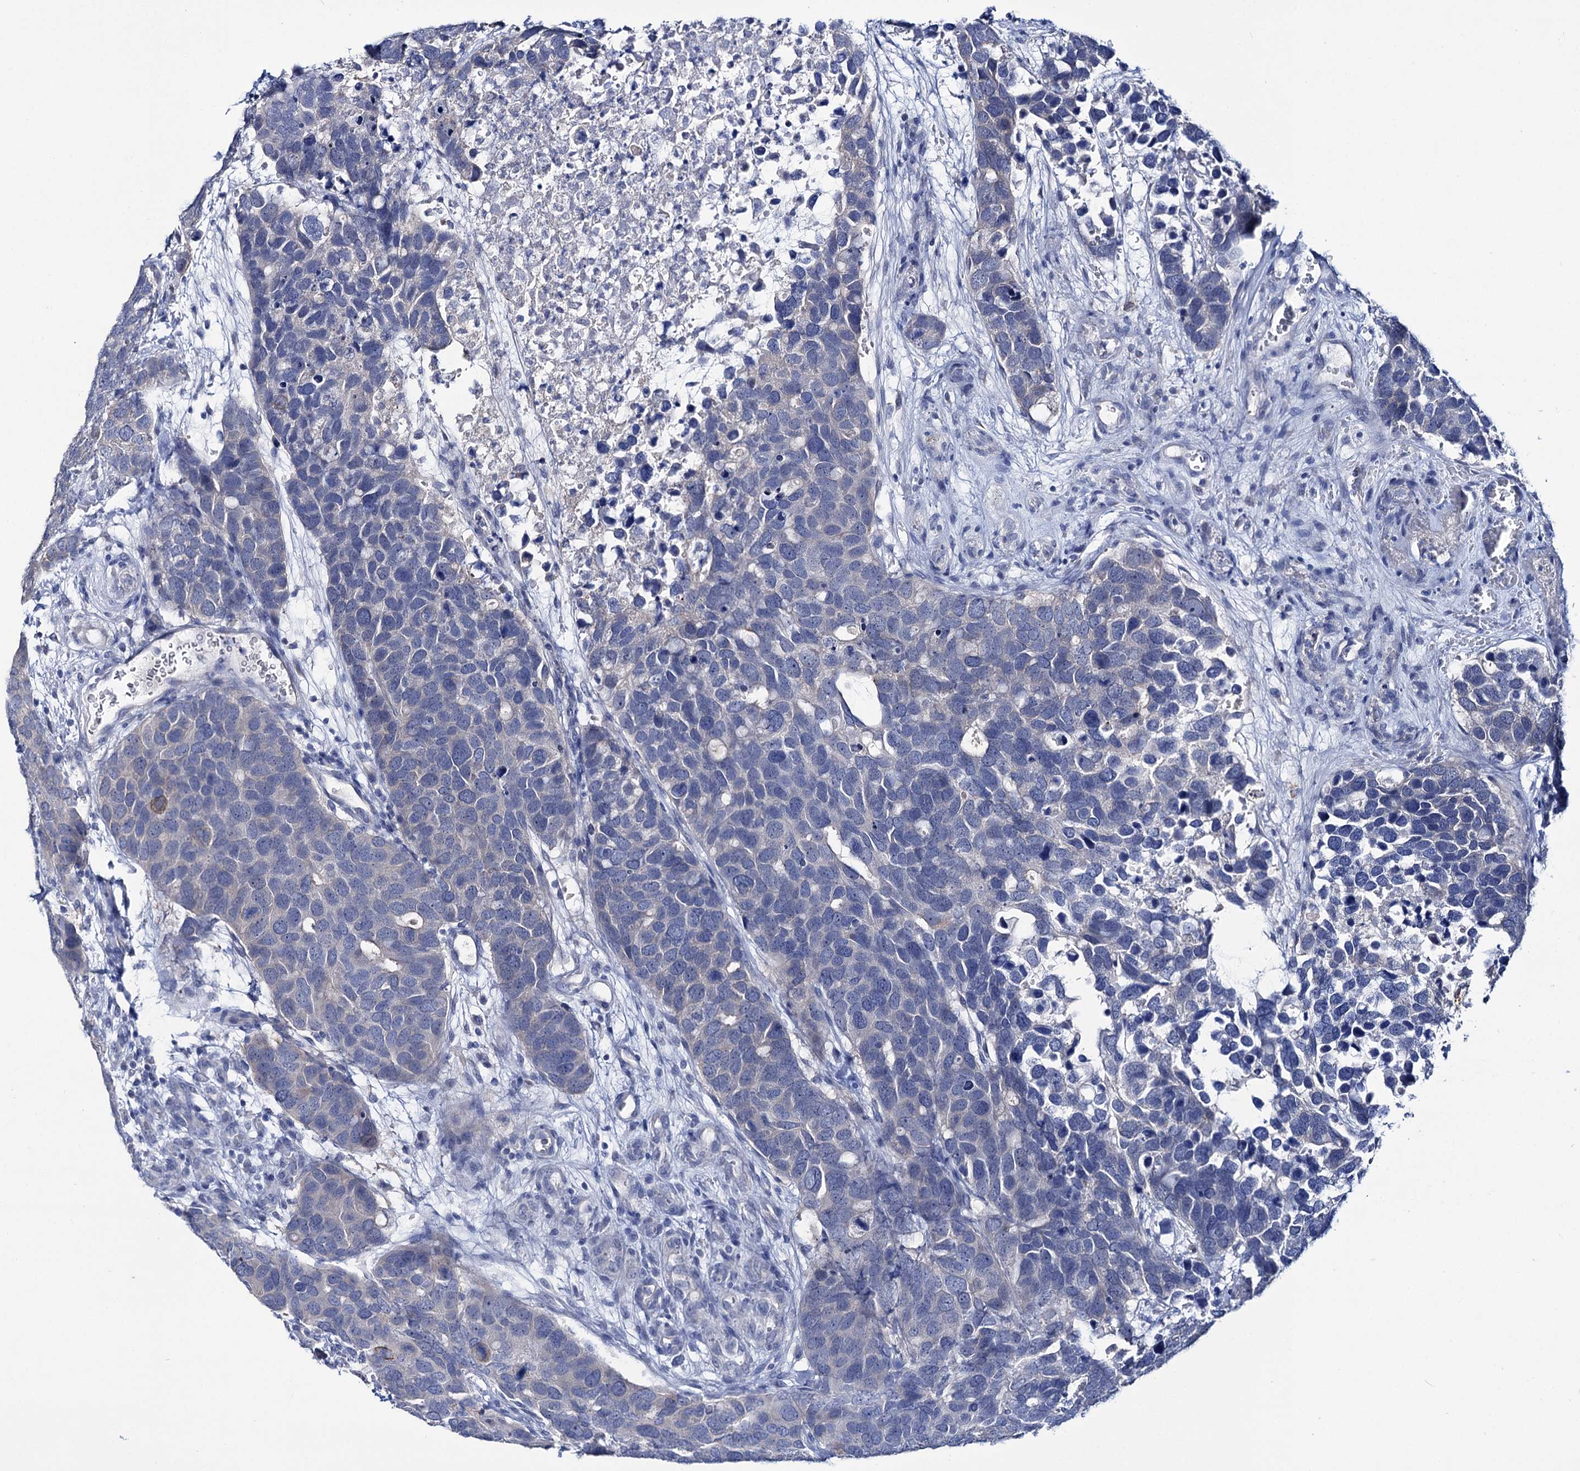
{"staining": {"intensity": "negative", "quantity": "none", "location": "none"}, "tissue": "breast cancer", "cell_type": "Tumor cells", "image_type": "cancer", "snomed": [{"axis": "morphology", "description": "Duct carcinoma"}, {"axis": "topography", "description": "Breast"}], "caption": "DAB (3,3'-diaminobenzidine) immunohistochemical staining of invasive ductal carcinoma (breast) shows no significant staining in tumor cells.", "gene": "LYZL4", "patient": {"sex": "female", "age": 83}}